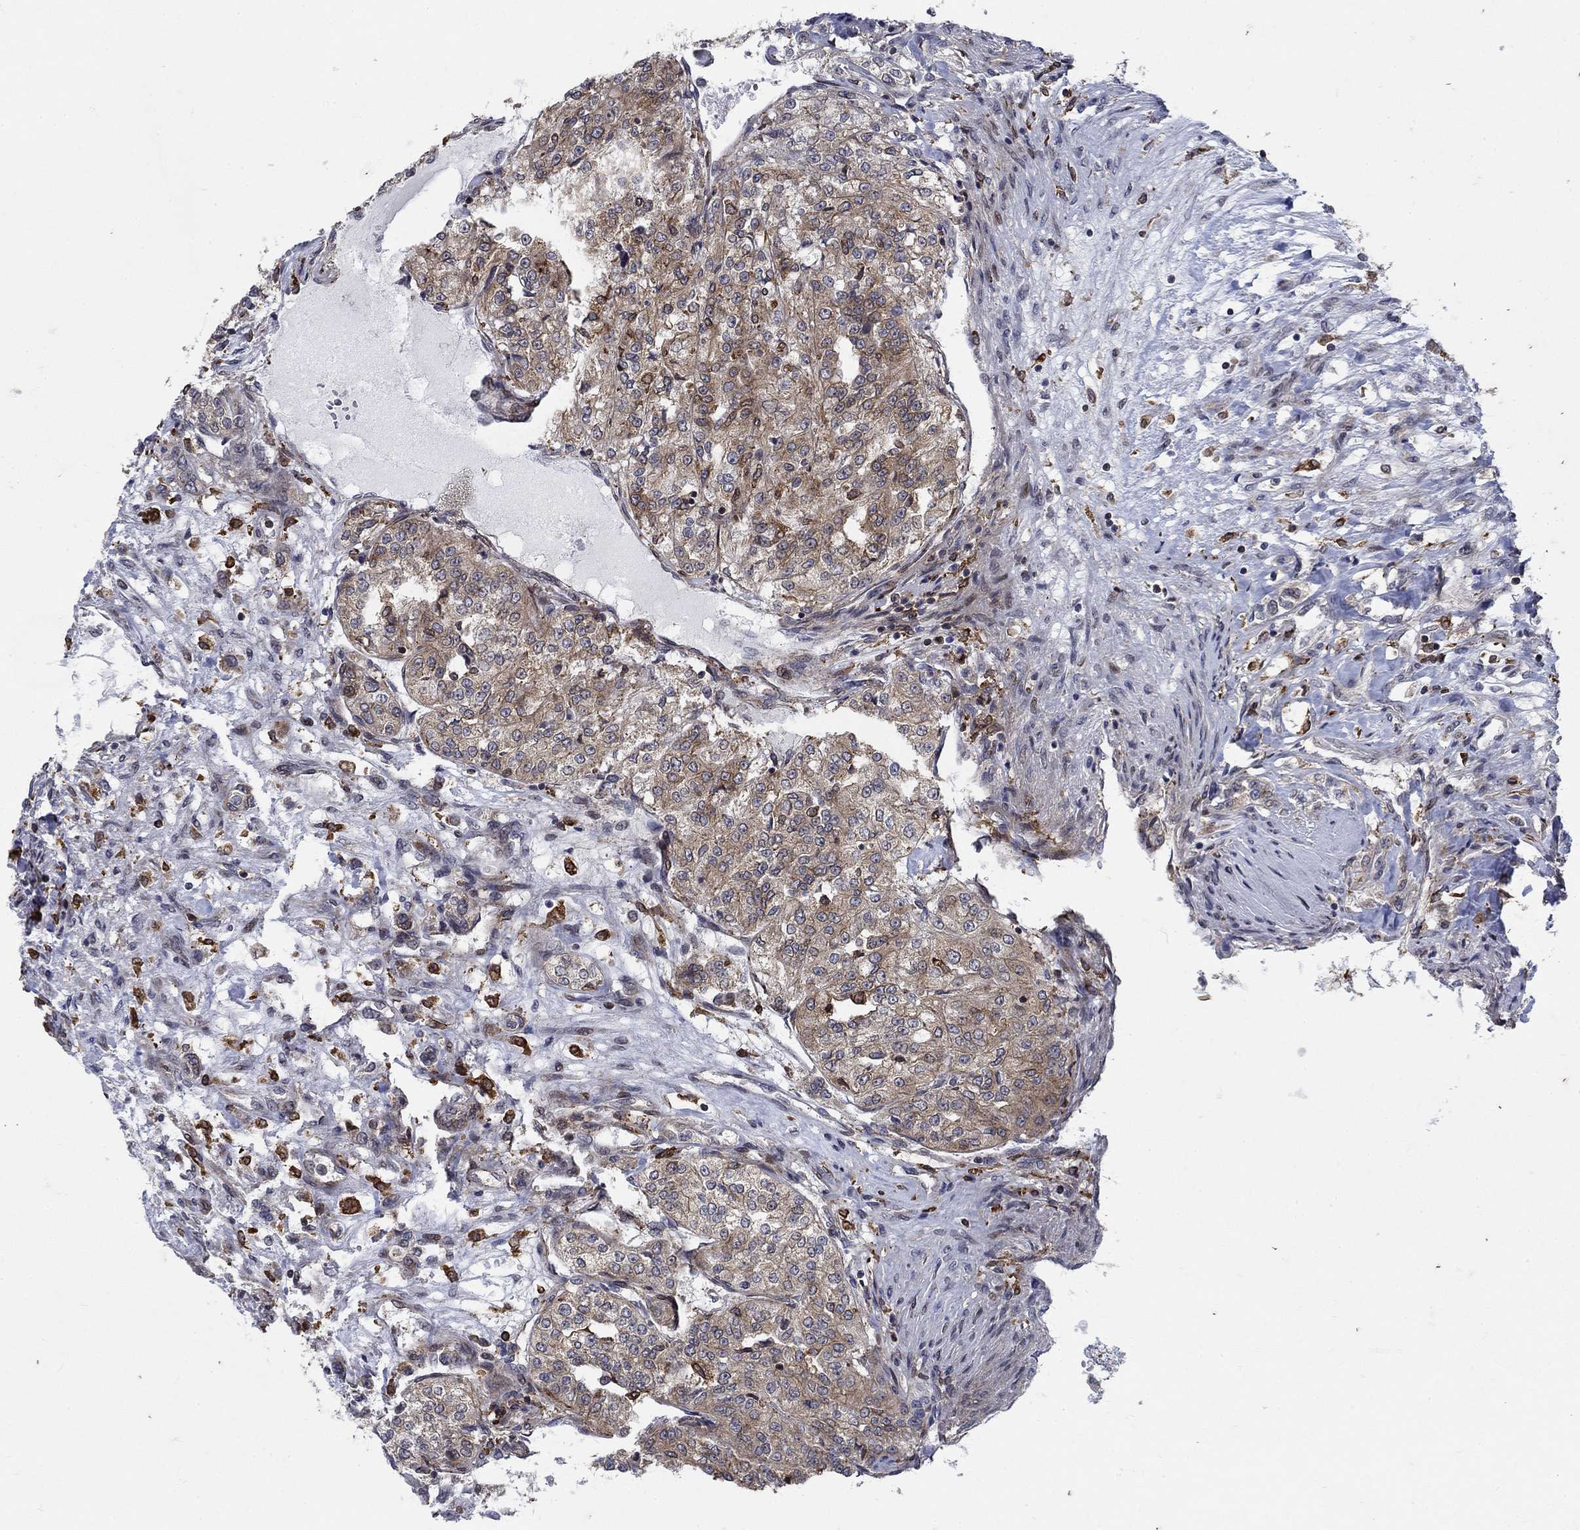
{"staining": {"intensity": "moderate", "quantity": "<25%", "location": "cytoplasmic/membranous"}, "tissue": "renal cancer", "cell_type": "Tumor cells", "image_type": "cancer", "snomed": [{"axis": "morphology", "description": "Adenocarcinoma, NOS"}, {"axis": "topography", "description": "Kidney"}], "caption": "An immunohistochemistry histopathology image of tumor tissue is shown. Protein staining in brown shows moderate cytoplasmic/membranous positivity in renal cancer (adenocarcinoma) within tumor cells.", "gene": "DHRS7", "patient": {"sex": "female", "age": 63}}